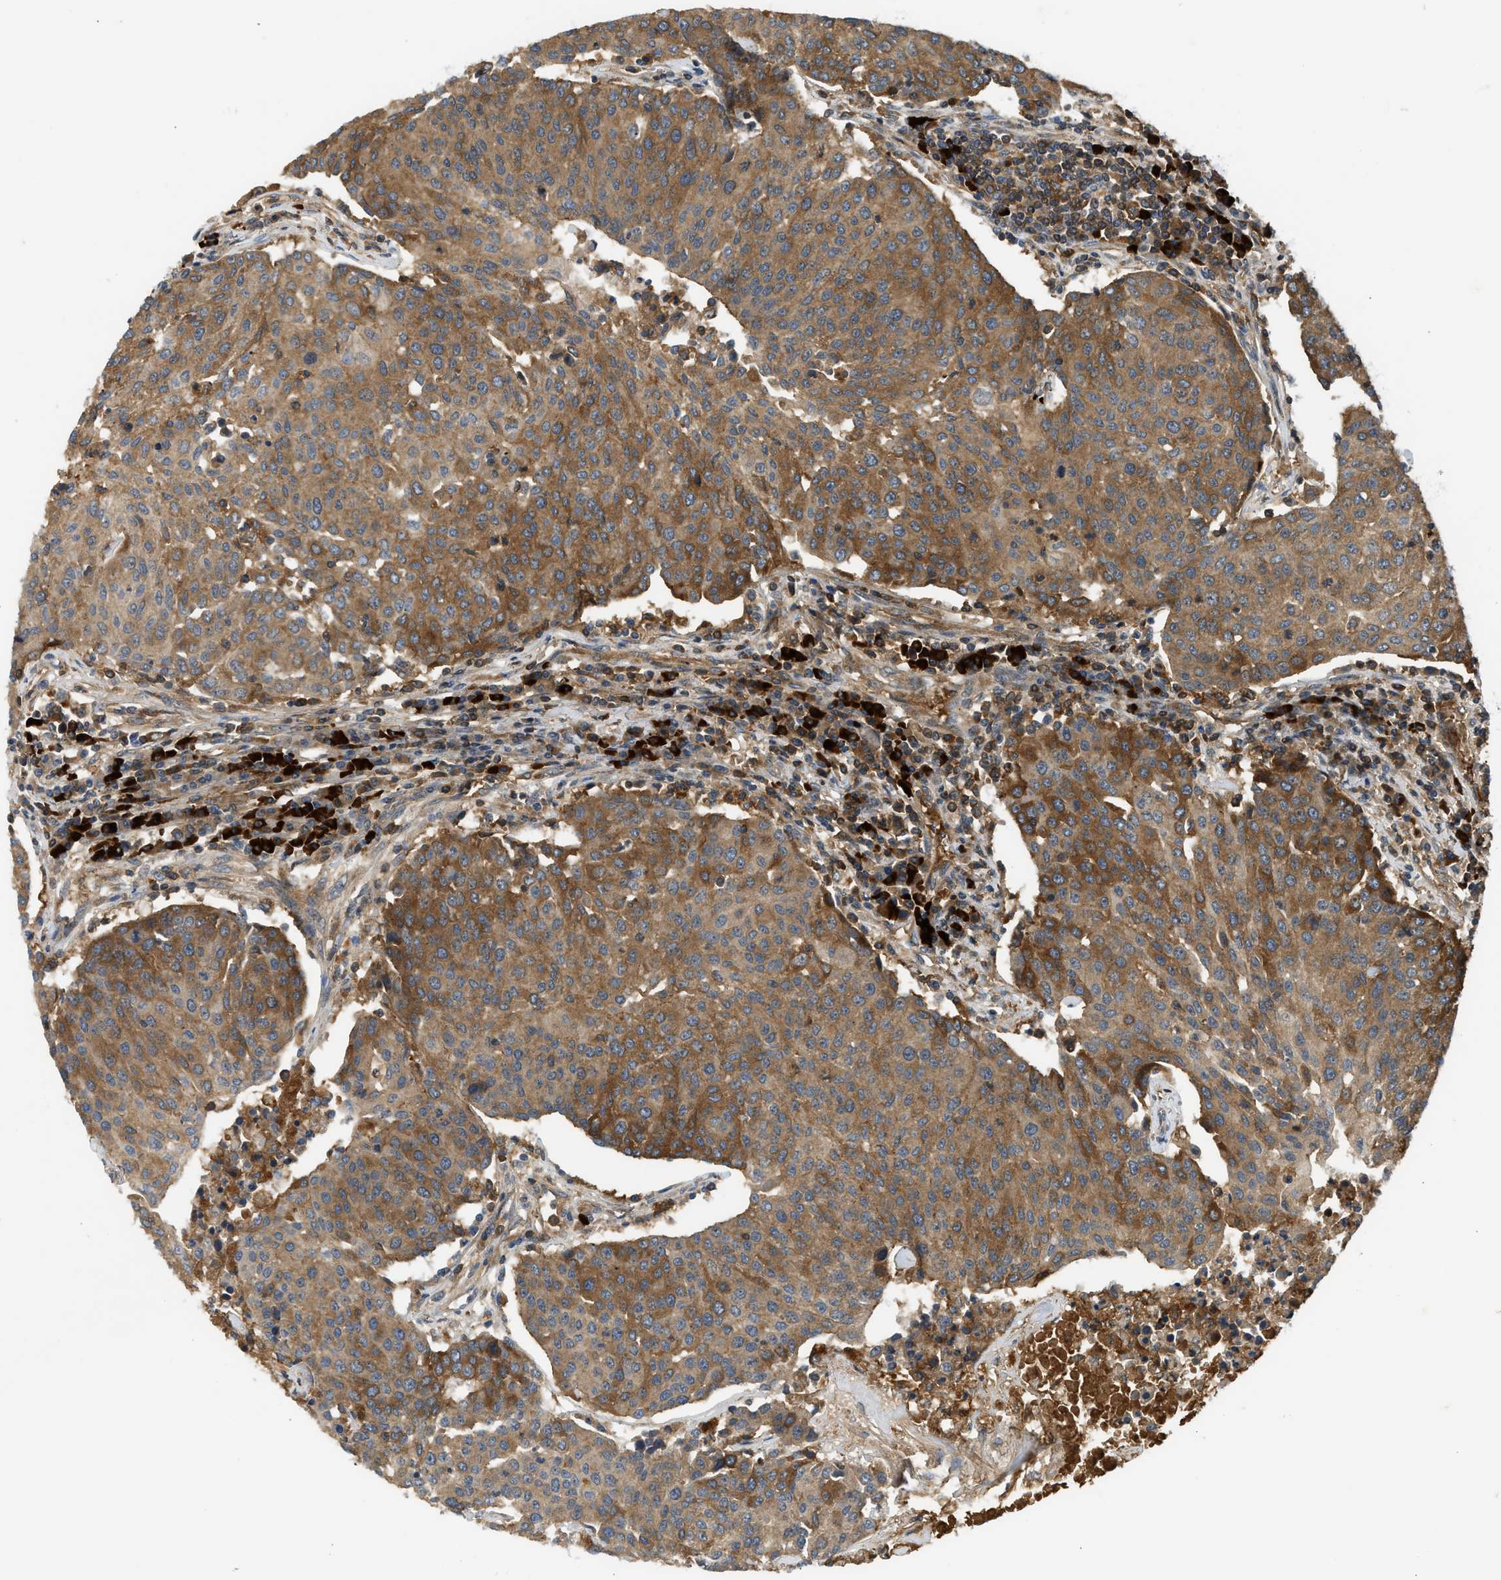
{"staining": {"intensity": "strong", "quantity": ">75%", "location": "cytoplasmic/membranous"}, "tissue": "urothelial cancer", "cell_type": "Tumor cells", "image_type": "cancer", "snomed": [{"axis": "morphology", "description": "Urothelial carcinoma, High grade"}, {"axis": "topography", "description": "Urinary bladder"}], "caption": "Immunohistochemistry (DAB) staining of high-grade urothelial carcinoma reveals strong cytoplasmic/membranous protein positivity in about >75% of tumor cells. (Brightfield microscopy of DAB IHC at high magnification).", "gene": "ADCY8", "patient": {"sex": "female", "age": 85}}